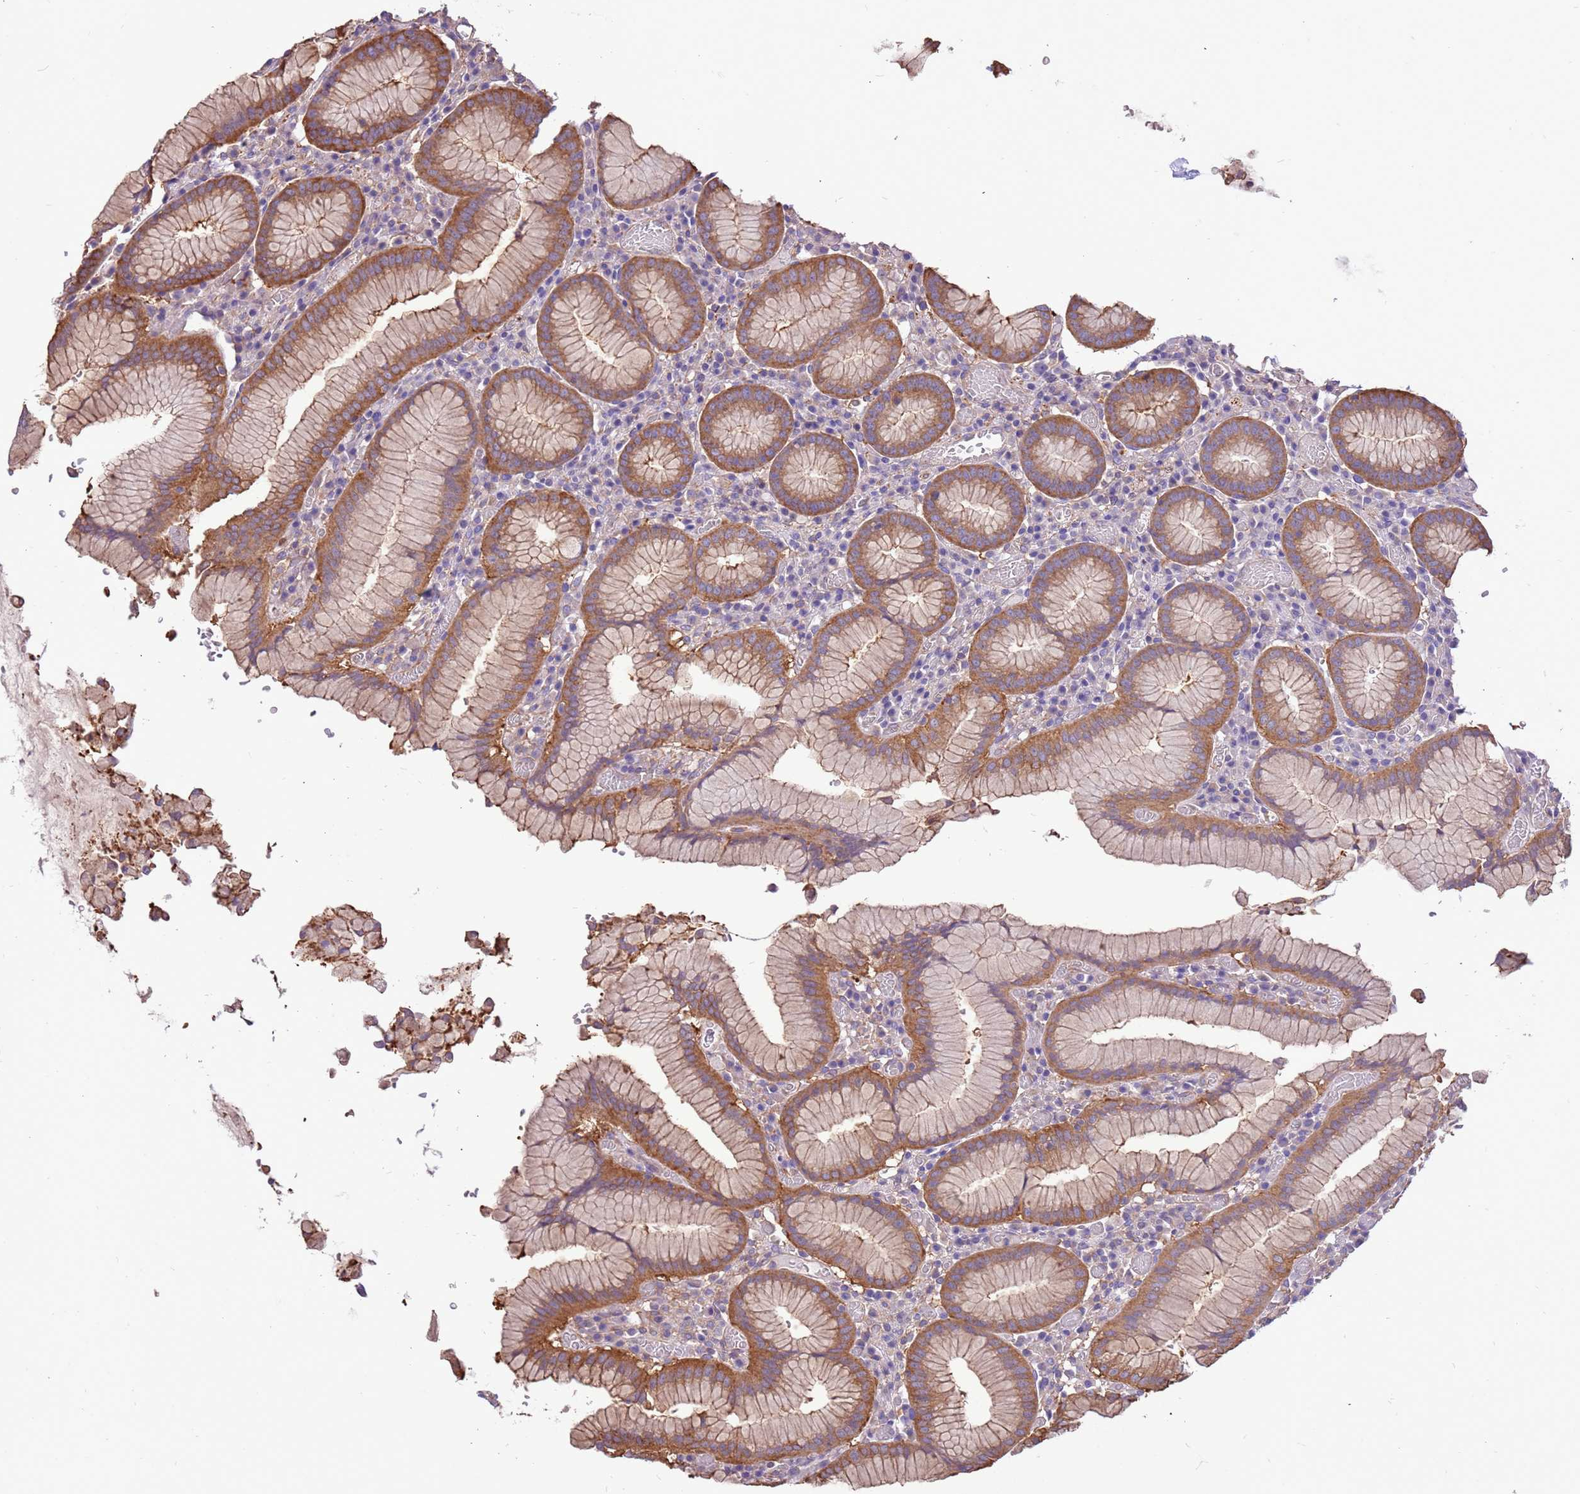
{"staining": {"intensity": "moderate", "quantity": ">75%", "location": "cytoplasmic/membranous"}, "tissue": "stomach", "cell_type": "Glandular cells", "image_type": "normal", "snomed": [{"axis": "morphology", "description": "Normal tissue, NOS"}, {"axis": "topography", "description": "Stomach"}], "caption": "This photomicrograph exhibits immunohistochemistry staining of unremarkable human stomach, with medium moderate cytoplasmic/membranous staining in about >75% of glandular cells.", "gene": "NAALADL1", "patient": {"sex": "male", "age": 55}}